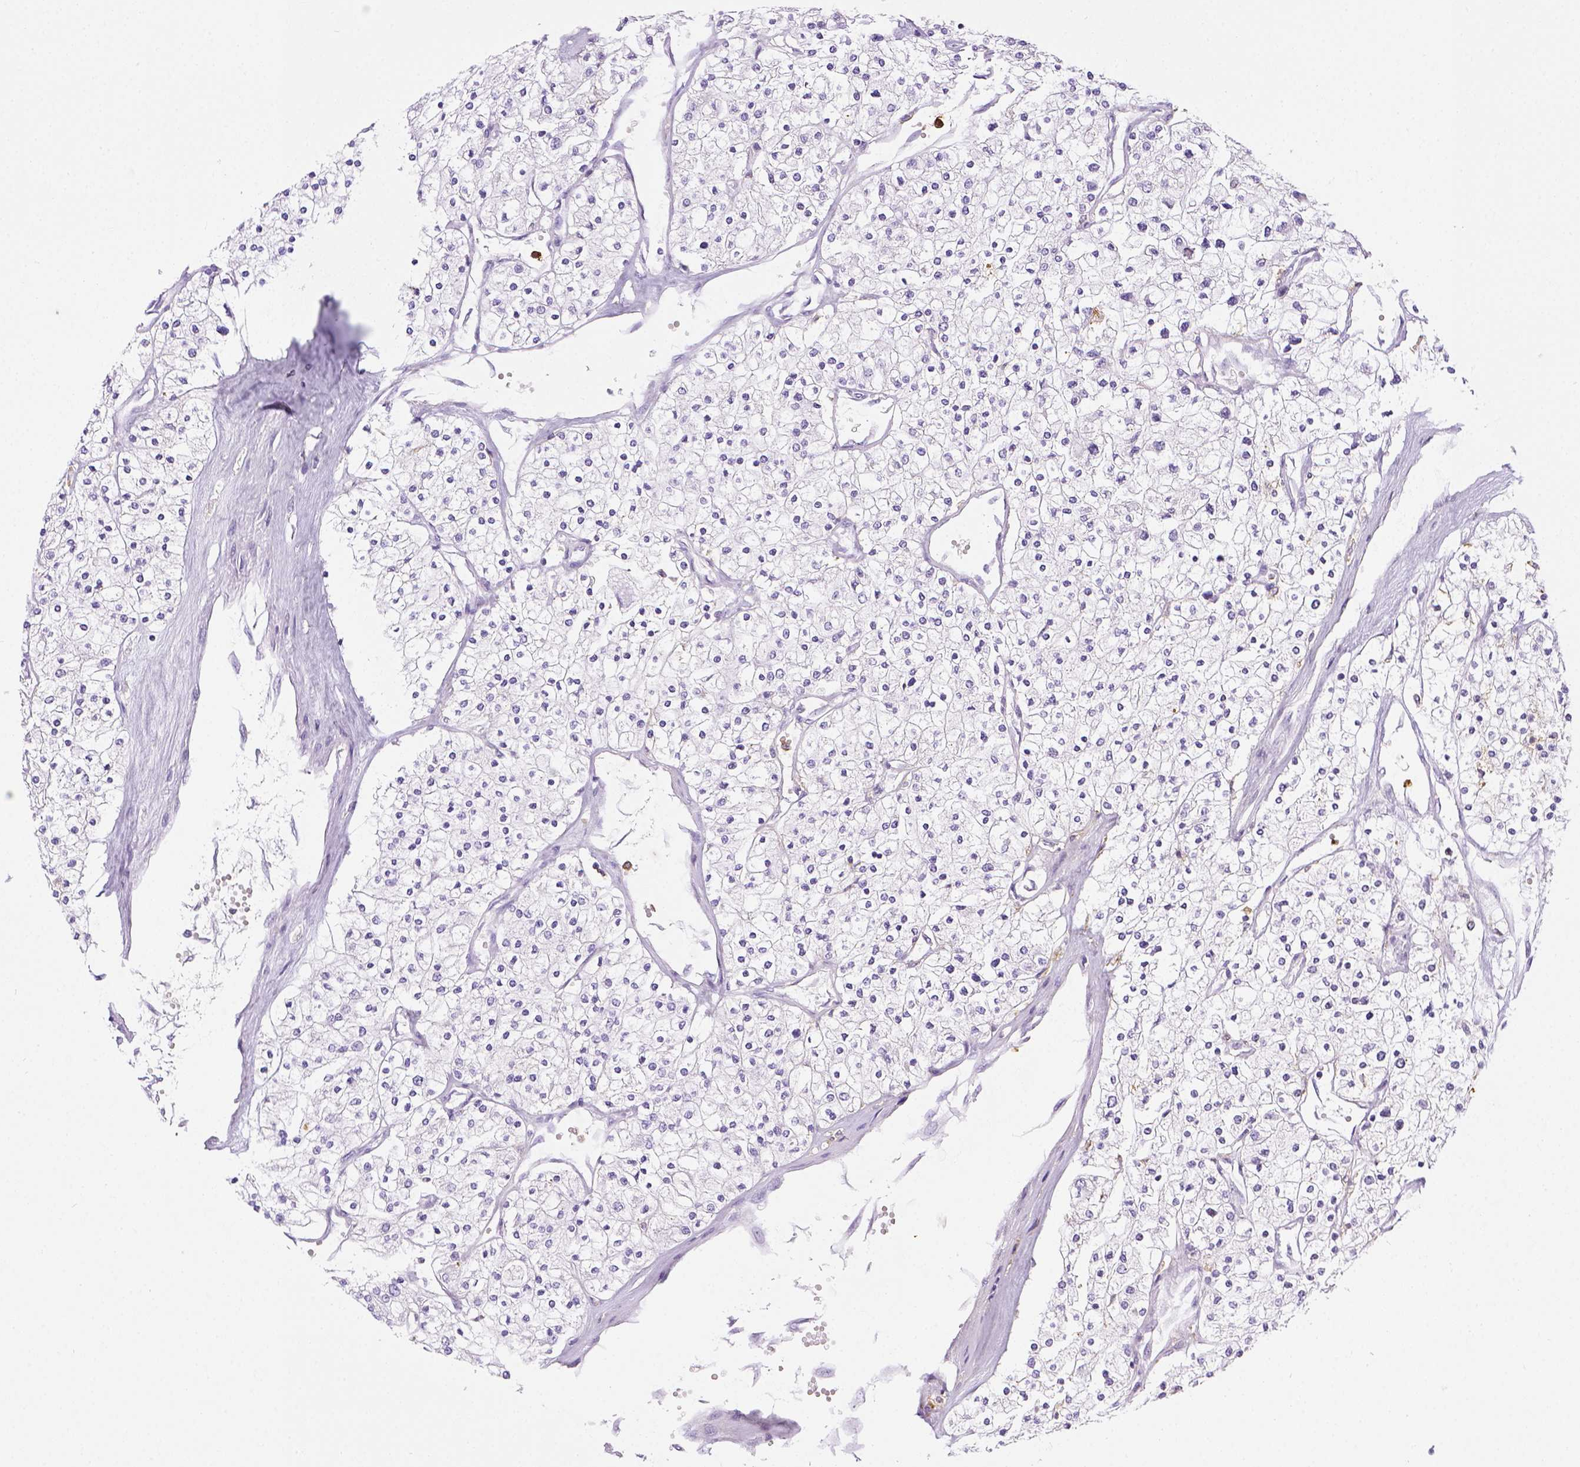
{"staining": {"intensity": "negative", "quantity": "none", "location": "none"}, "tissue": "renal cancer", "cell_type": "Tumor cells", "image_type": "cancer", "snomed": [{"axis": "morphology", "description": "Adenocarcinoma, NOS"}, {"axis": "topography", "description": "Kidney"}], "caption": "Human renal adenocarcinoma stained for a protein using immunohistochemistry shows no staining in tumor cells.", "gene": "ITGAM", "patient": {"sex": "male", "age": 80}}